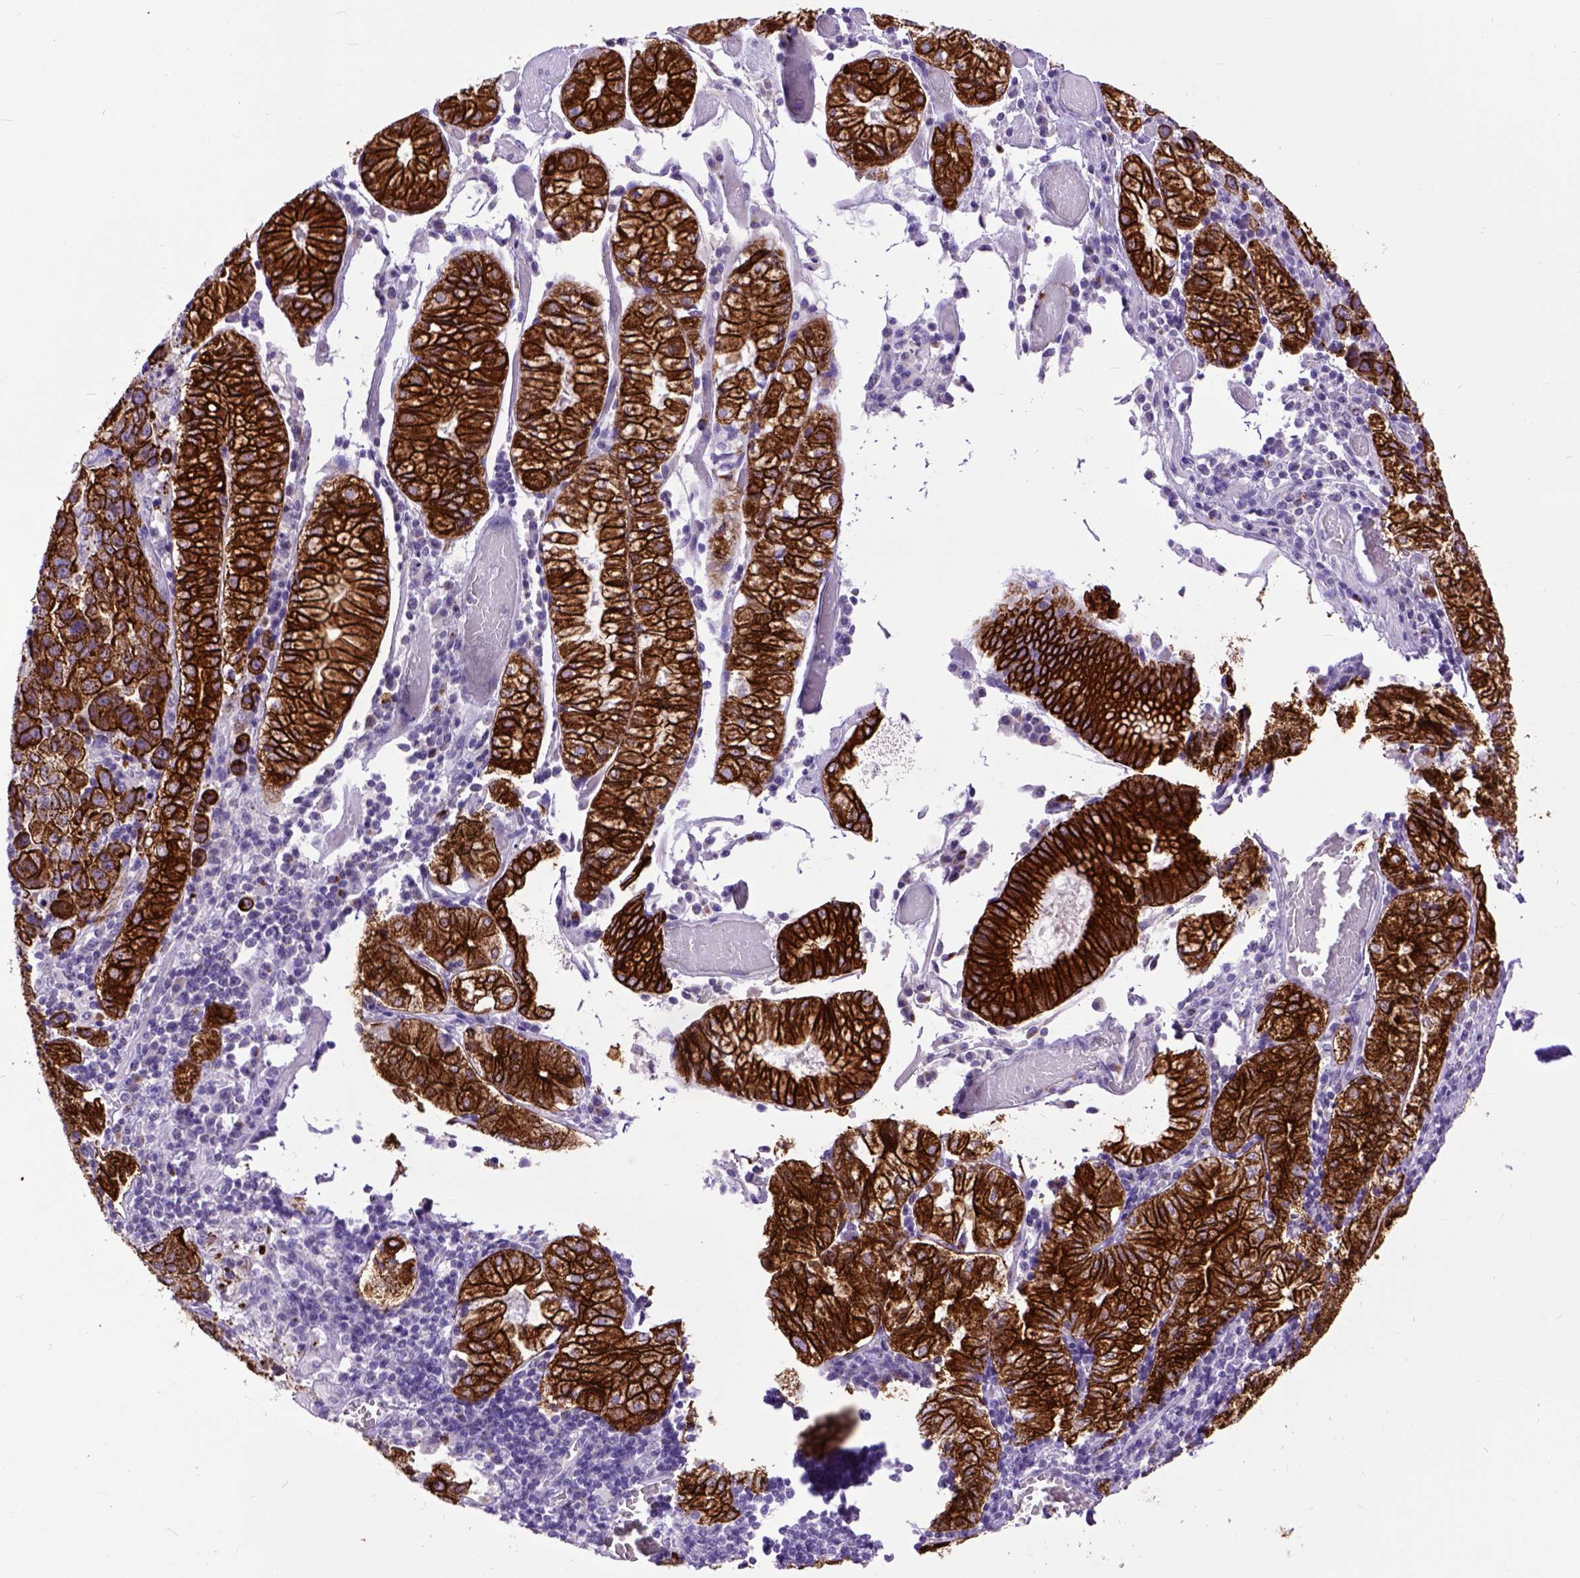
{"staining": {"intensity": "strong", "quantity": ">75%", "location": "cytoplasmic/membranous"}, "tissue": "stomach cancer", "cell_type": "Tumor cells", "image_type": "cancer", "snomed": [{"axis": "morphology", "description": "Adenocarcinoma, NOS"}, {"axis": "topography", "description": "Stomach"}], "caption": "Protein expression analysis of human stomach adenocarcinoma reveals strong cytoplasmic/membranous positivity in approximately >75% of tumor cells.", "gene": "RAB25", "patient": {"sex": "male", "age": 93}}